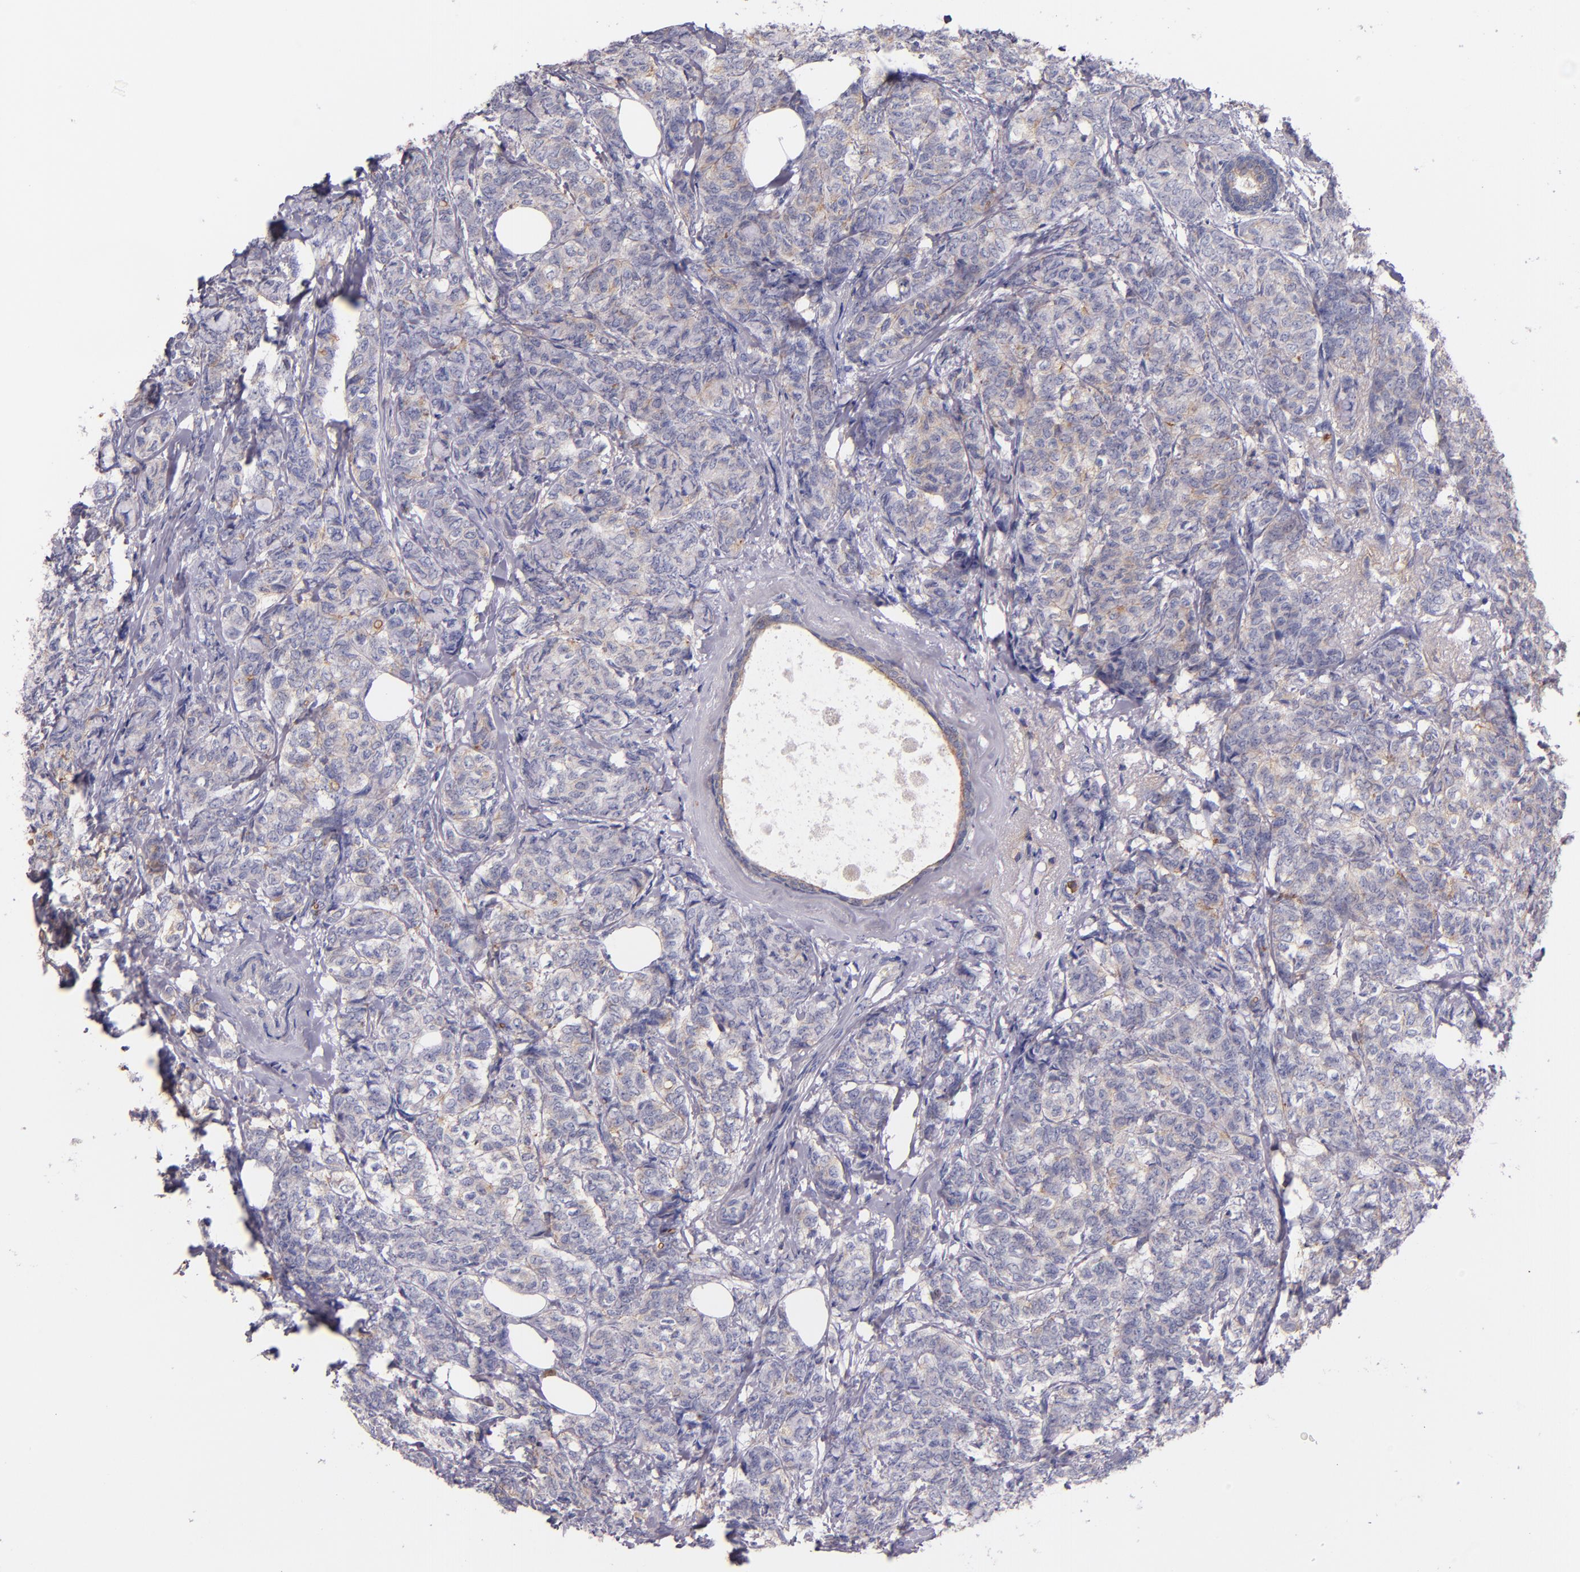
{"staining": {"intensity": "weak", "quantity": "25%-75%", "location": "cytoplasmic/membranous"}, "tissue": "breast cancer", "cell_type": "Tumor cells", "image_type": "cancer", "snomed": [{"axis": "morphology", "description": "Lobular carcinoma"}, {"axis": "topography", "description": "Breast"}], "caption": "There is low levels of weak cytoplasmic/membranous expression in tumor cells of breast lobular carcinoma, as demonstrated by immunohistochemical staining (brown color).", "gene": "C5AR1", "patient": {"sex": "female", "age": 60}}